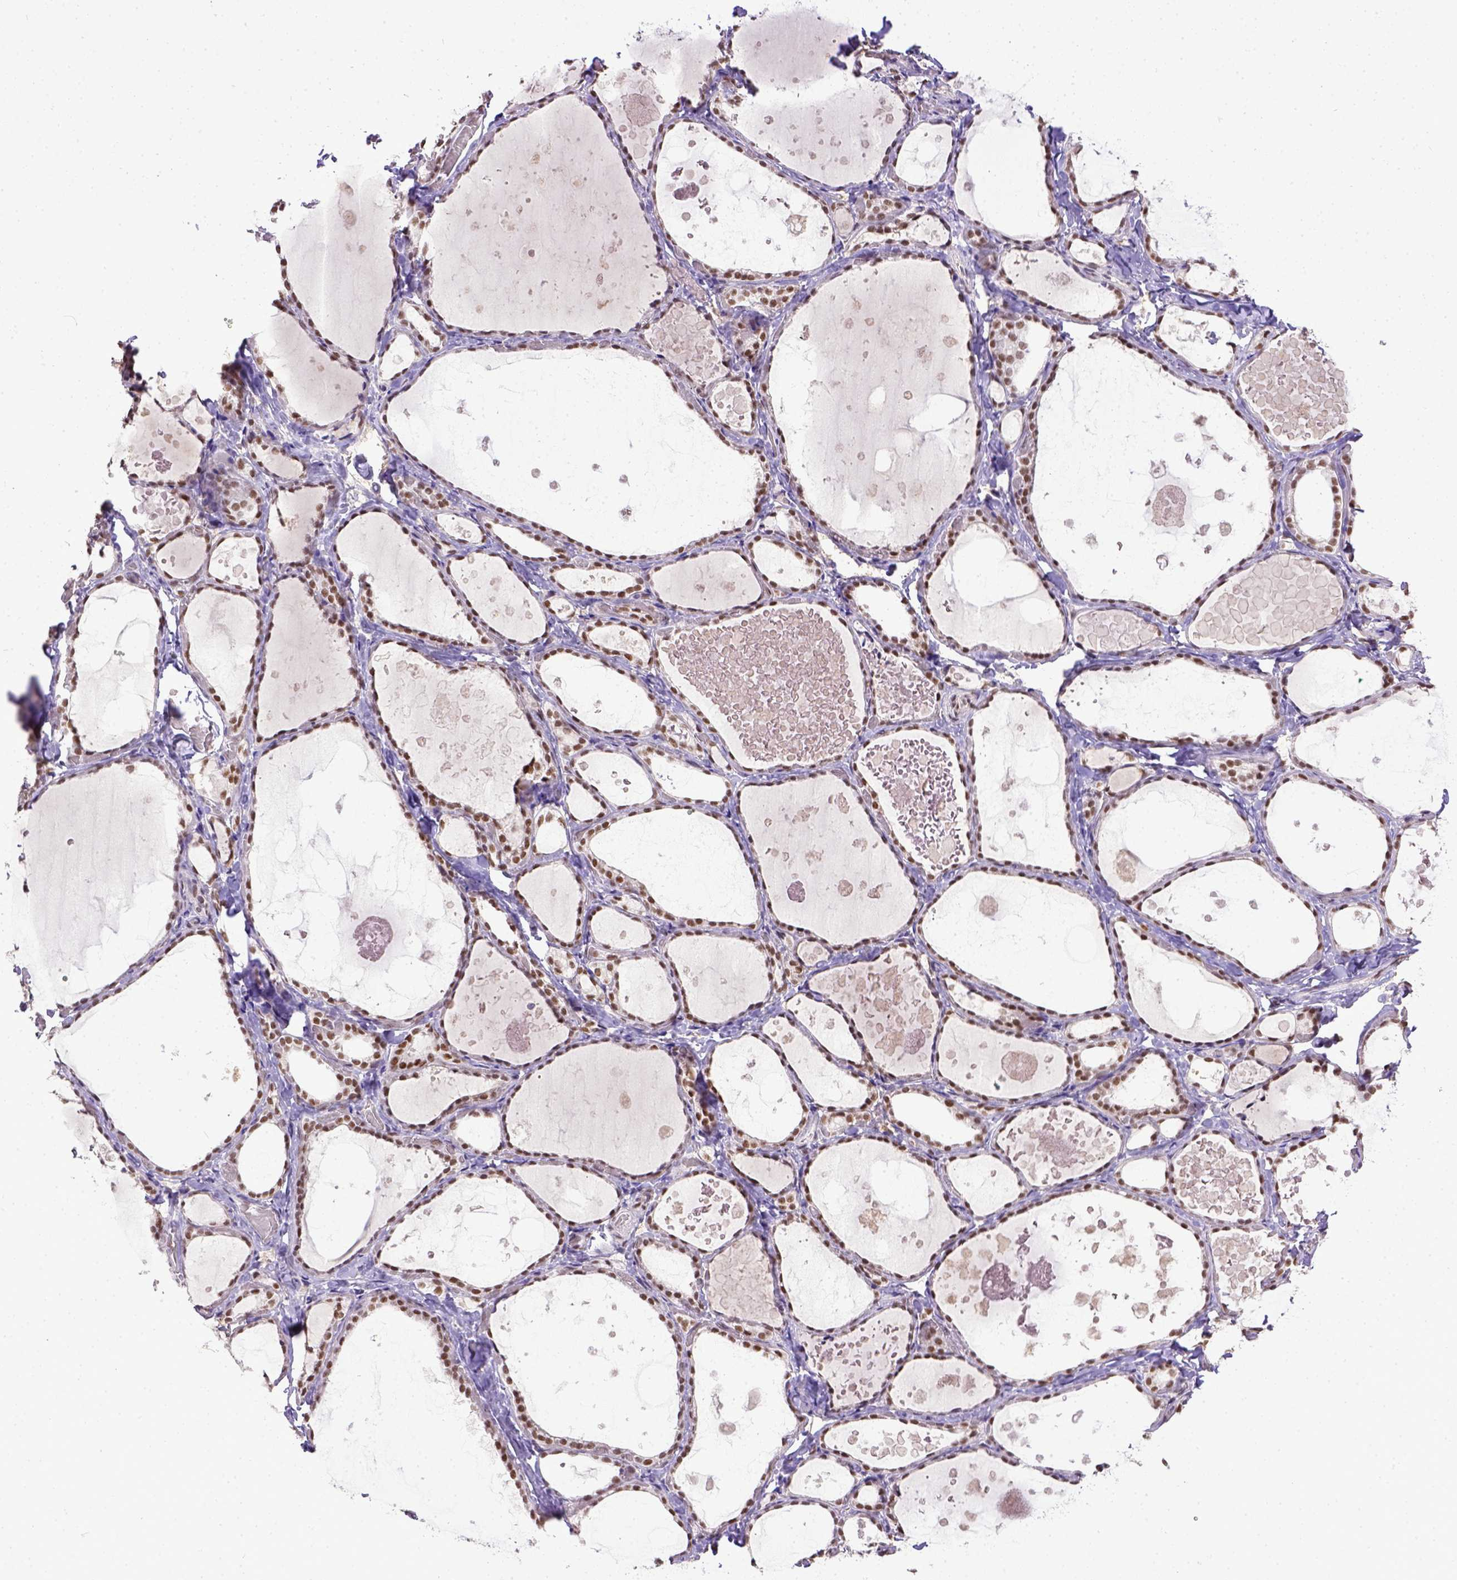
{"staining": {"intensity": "strong", "quantity": ">75%", "location": "nuclear"}, "tissue": "thyroid gland", "cell_type": "Glandular cells", "image_type": "normal", "snomed": [{"axis": "morphology", "description": "Normal tissue, NOS"}, {"axis": "topography", "description": "Thyroid gland"}], "caption": "This image exhibits unremarkable thyroid gland stained with immunohistochemistry to label a protein in brown. The nuclear of glandular cells show strong positivity for the protein. Nuclei are counter-stained blue.", "gene": "ERCC1", "patient": {"sex": "female", "age": 56}}